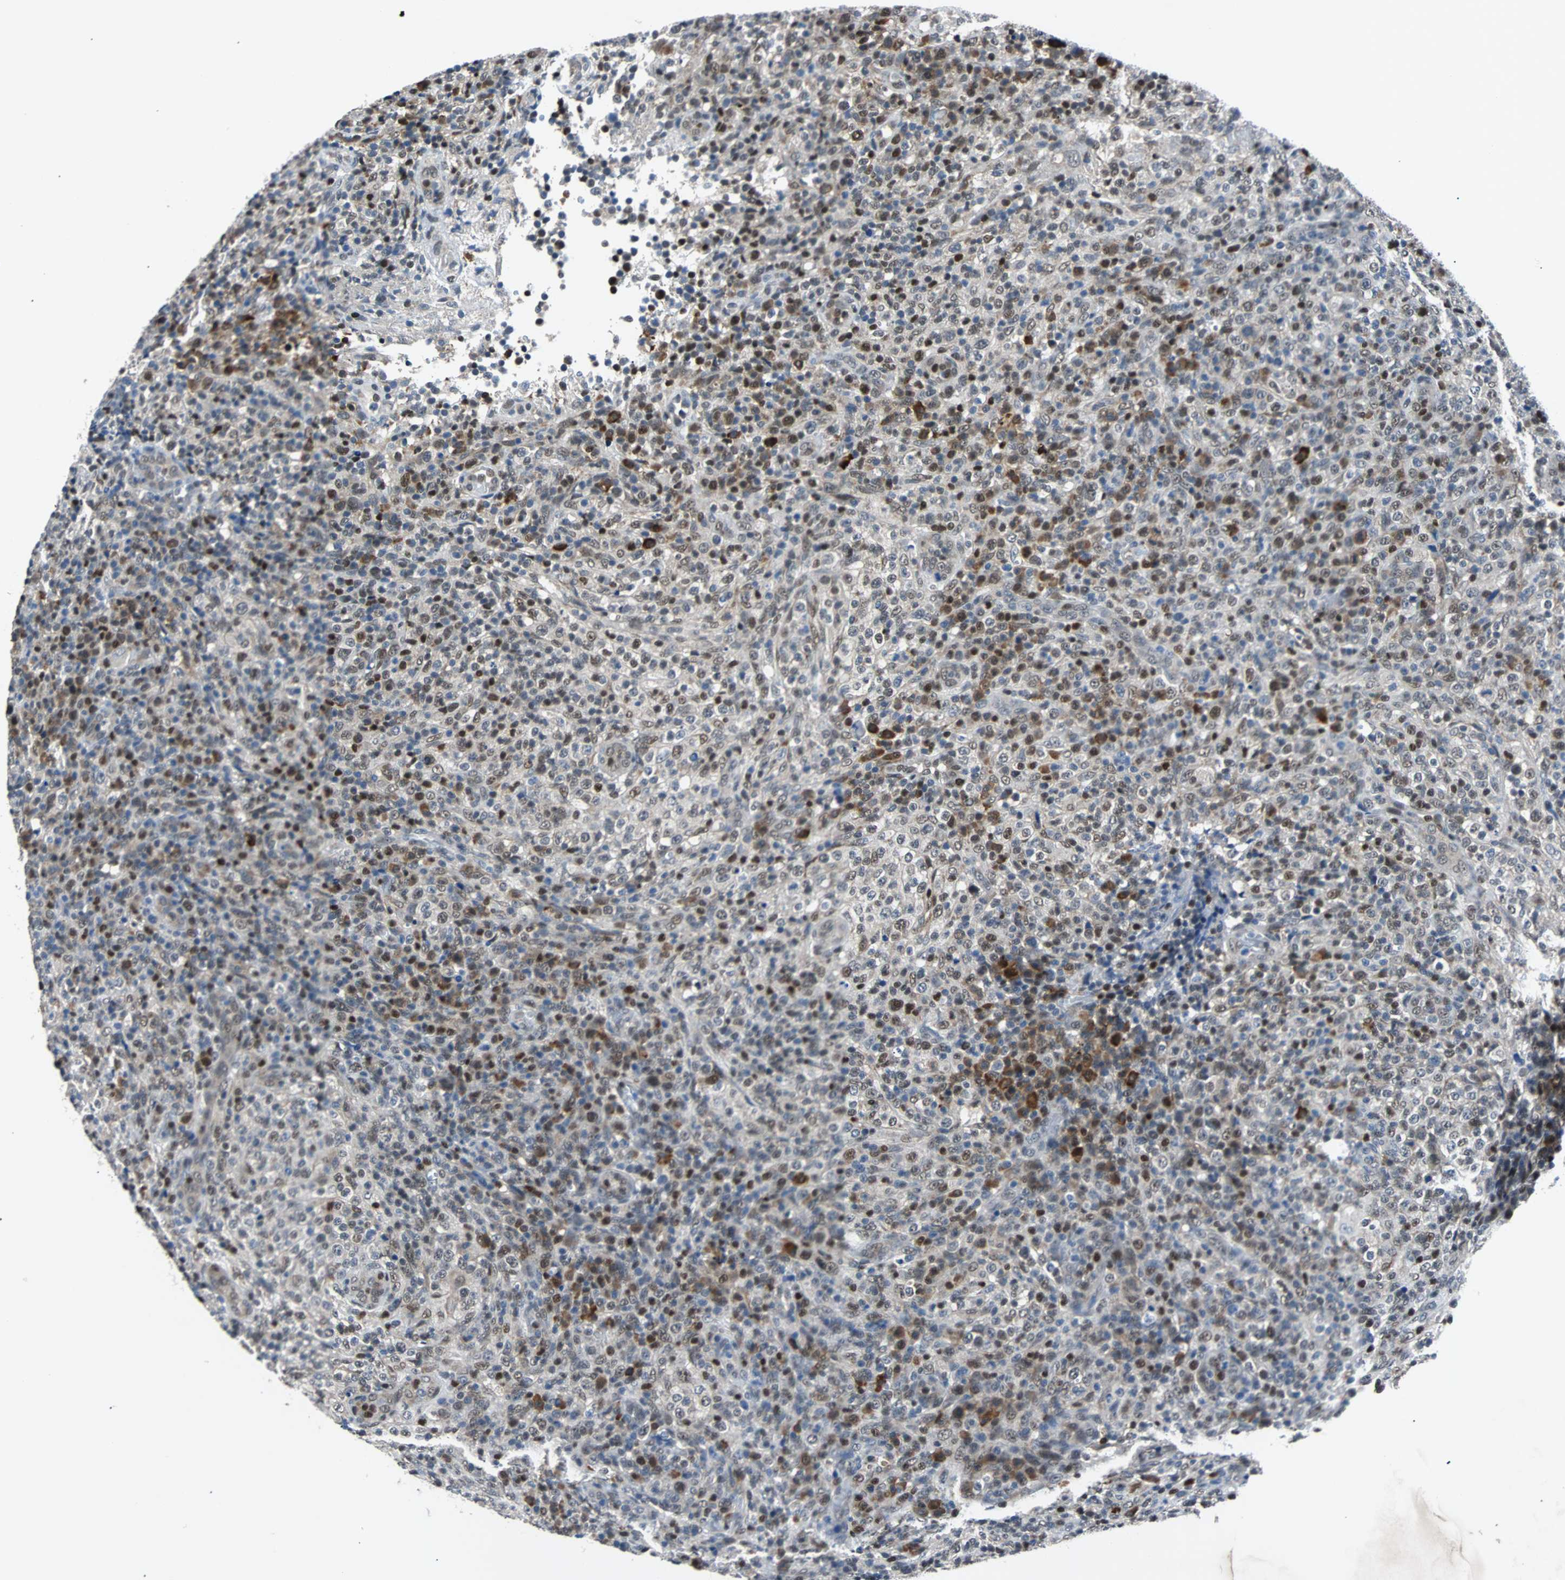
{"staining": {"intensity": "strong", "quantity": "25%-75%", "location": "nuclear"}, "tissue": "lymphoma", "cell_type": "Tumor cells", "image_type": "cancer", "snomed": [{"axis": "morphology", "description": "Malignant lymphoma, non-Hodgkin's type, High grade"}, {"axis": "topography", "description": "Lymph node"}], "caption": "Malignant lymphoma, non-Hodgkin's type (high-grade) stained with a protein marker shows strong staining in tumor cells.", "gene": "USP28", "patient": {"sex": "female", "age": 76}}